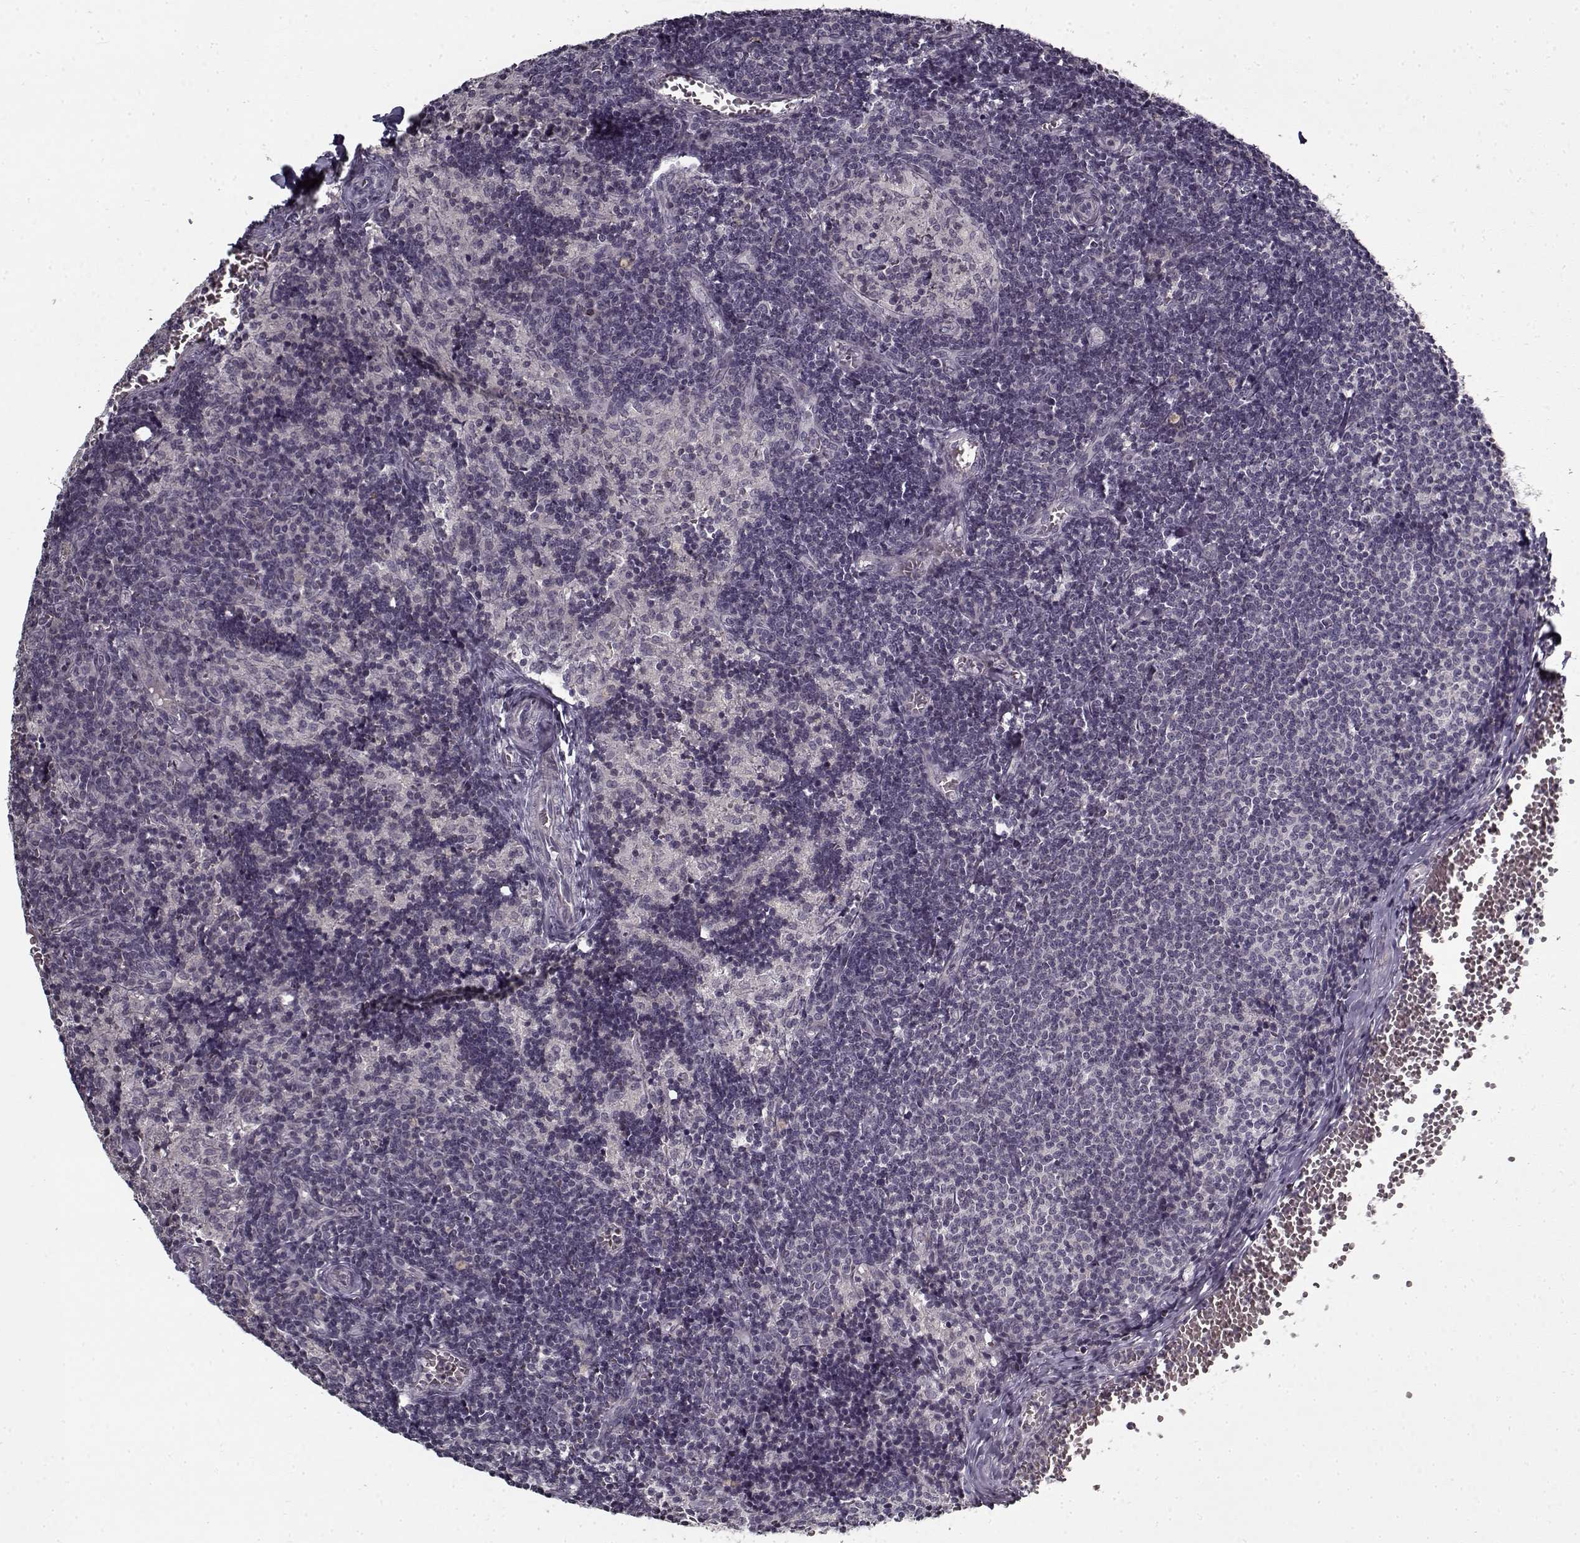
{"staining": {"intensity": "negative", "quantity": "none", "location": "none"}, "tissue": "lymph node", "cell_type": "Germinal center cells", "image_type": "normal", "snomed": [{"axis": "morphology", "description": "Normal tissue, NOS"}, {"axis": "topography", "description": "Lymph node"}], "caption": "Lymph node stained for a protein using immunohistochemistry displays no expression germinal center cells.", "gene": "LAMA2", "patient": {"sex": "female", "age": 50}}